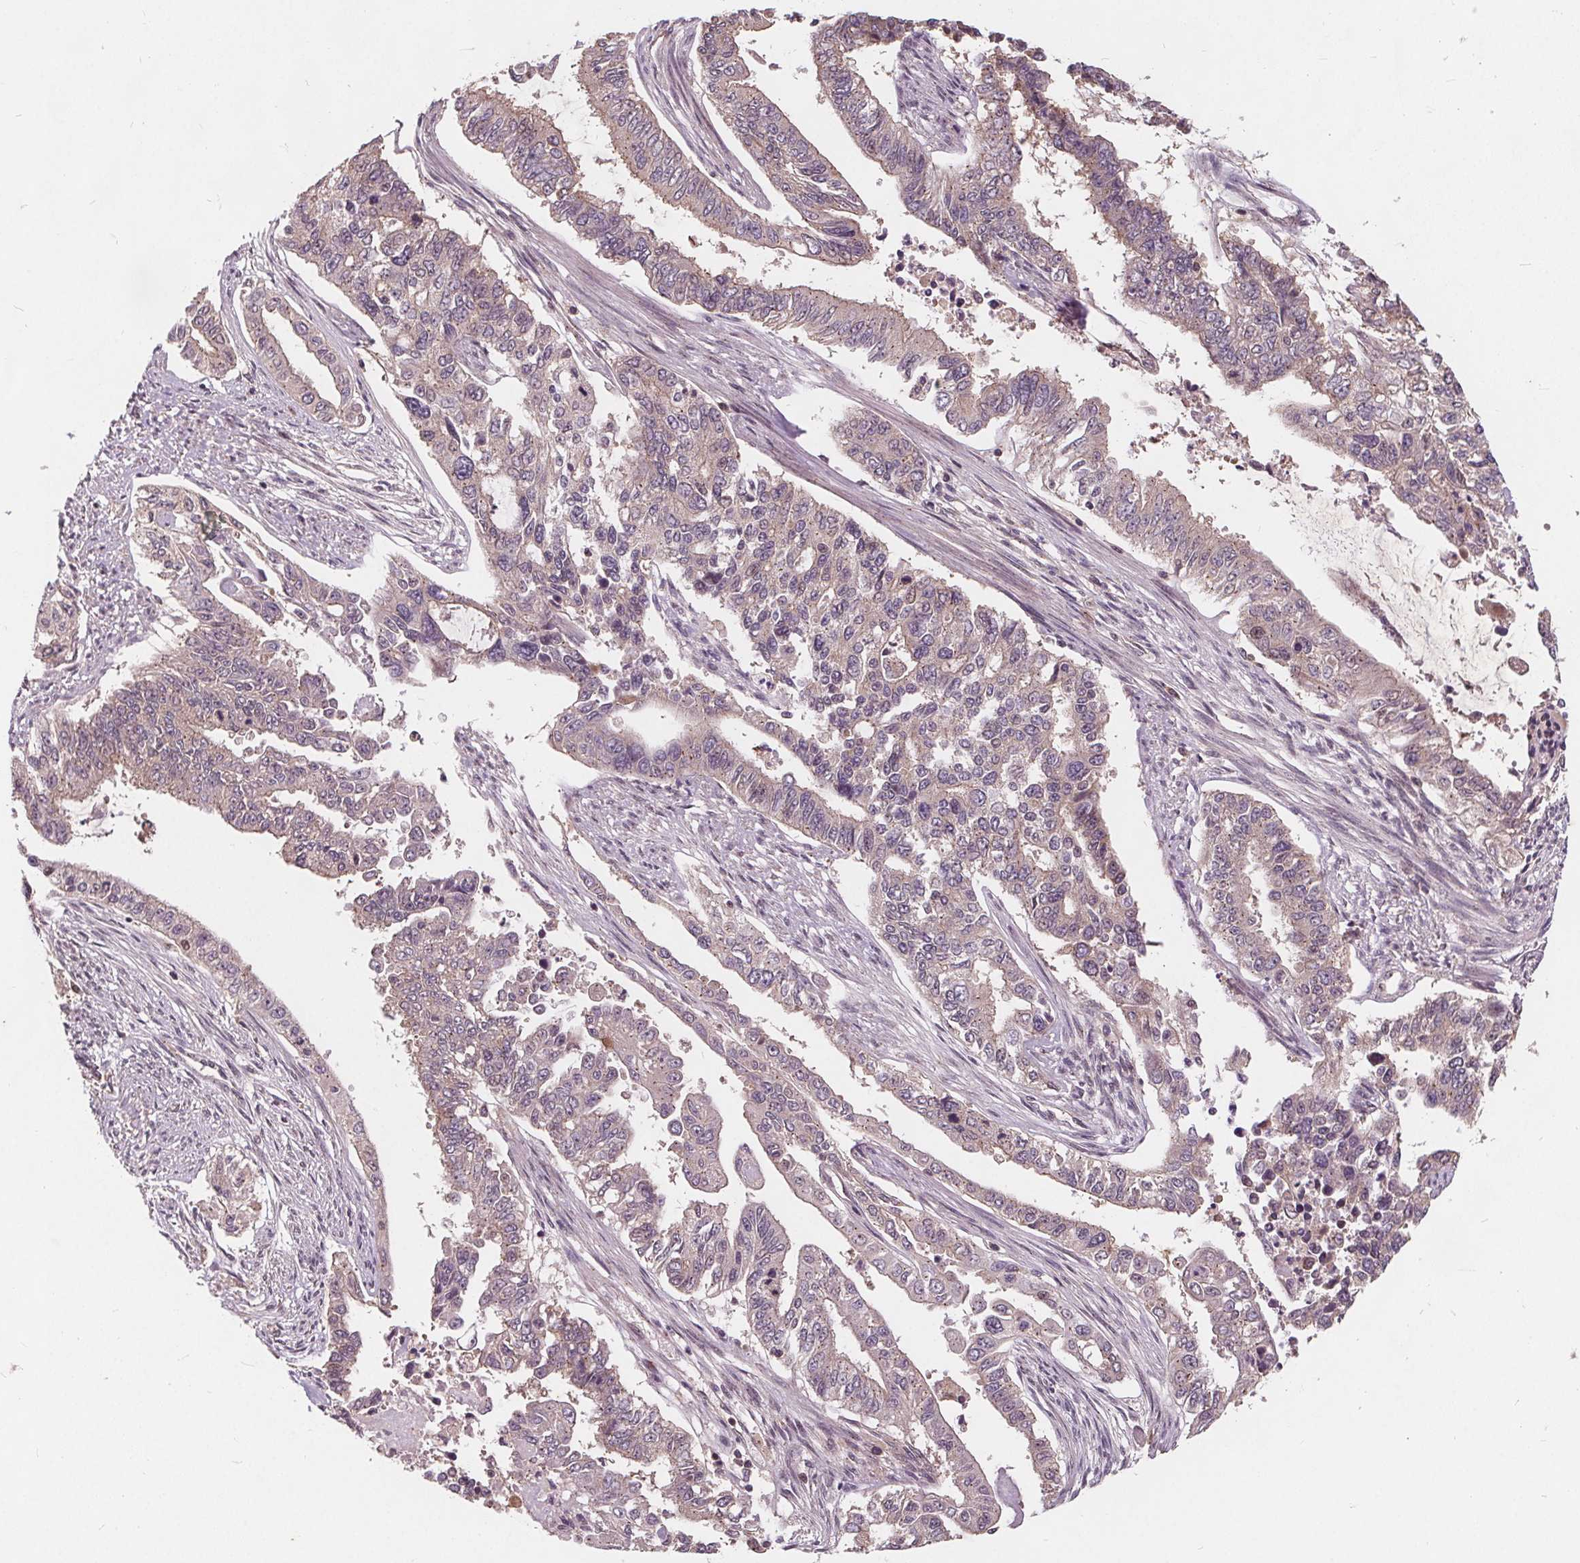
{"staining": {"intensity": "negative", "quantity": "none", "location": "none"}, "tissue": "endometrial cancer", "cell_type": "Tumor cells", "image_type": "cancer", "snomed": [{"axis": "morphology", "description": "Adenocarcinoma, NOS"}, {"axis": "topography", "description": "Uterus"}], "caption": "The image displays no staining of tumor cells in endometrial cancer.", "gene": "CSNK1G2", "patient": {"sex": "female", "age": 59}}